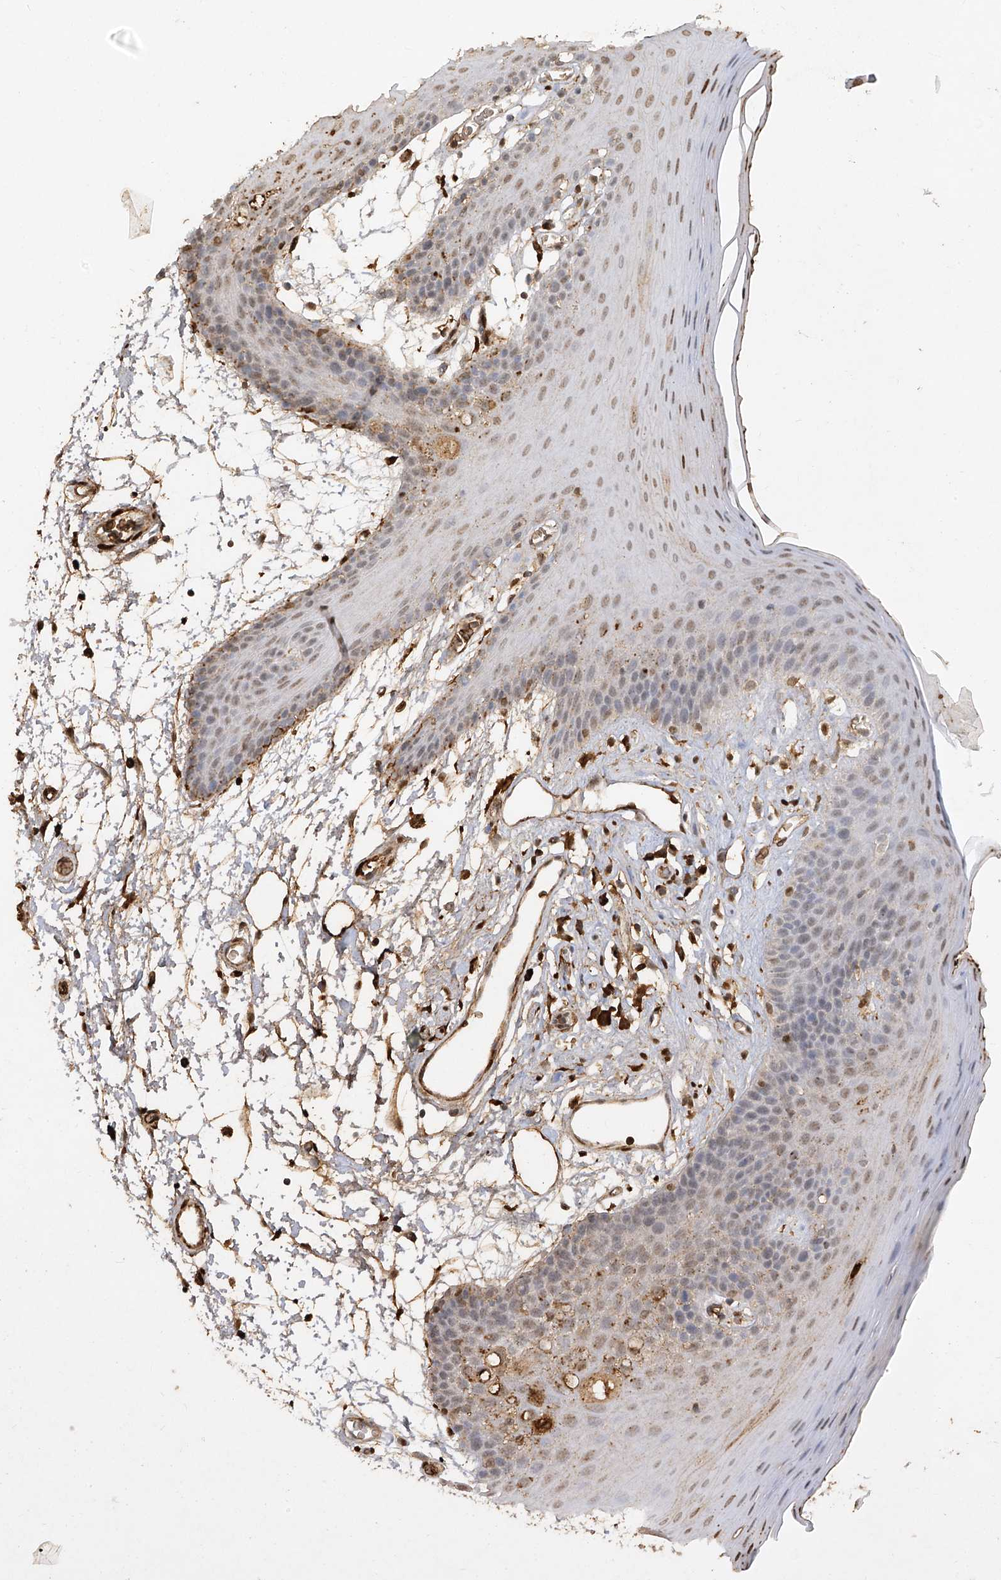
{"staining": {"intensity": "weak", "quantity": "25%-75%", "location": "nuclear"}, "tissue": "oral mucosa", "cell_type": "Squamous epithelial cells", "image_type": "normal", "snomed": [{"axis": "morphology", "description": "Normal tissue, NOS"}, {"axis": "topography", "description": "Skeletal muscle"}, {"axis": "topography", "description": "Oral tissue"}, {"axis": "topography", "description": "Salivary gland"}, {"axis": "topography", "description": "Peripheral nerve tissue"}], "caption": "A low amount of weak nuclear positivity is present in approximately 25%-75% of squamous epithelial cells in normal oral mucosa. (IHC, brightfield microscopy, high magnification).", "gene": "ATRIP", "patient": {"sex": "male", "age": 54}}